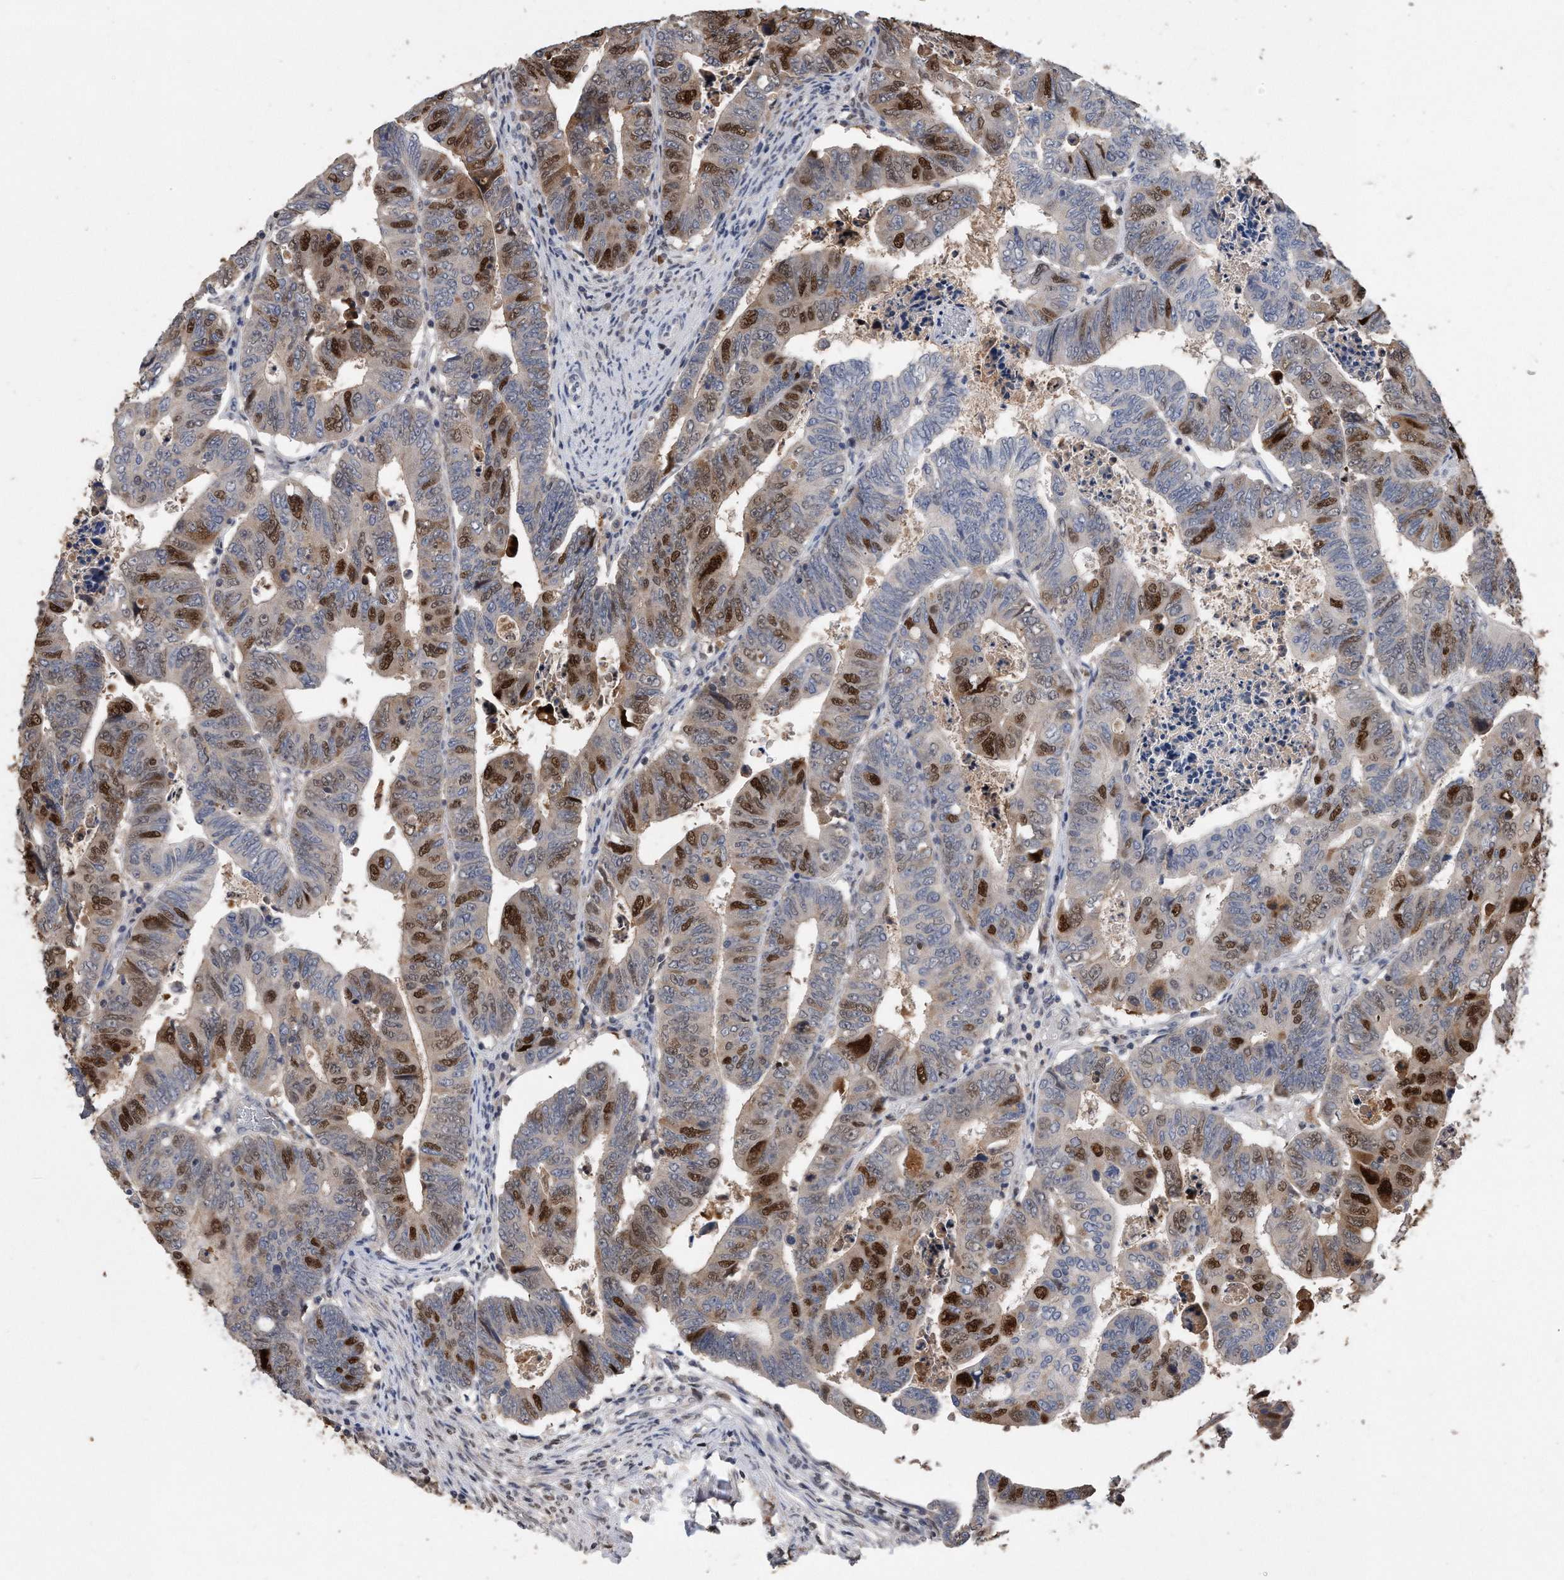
{"staining": {"intensity": "strong", "quantity": "25%-75%", "location": "nuclear"}, "tissue": "colorectal cancer", "cell_type": "Tumor cells", "image_type": "cancer", "snomed": [{"axis": "morphology", "description": "Normal tissue, NOS"}, {"axis": "morphology", "description": "Adenocarcinoma, NOS"}, {"axis": "topography", "description": "Rectum"}], "caption": "This histopathology image exhibits immunohistochemistry staining of human colorectal cancer (adenocarcinoma), with high strong nuclear staining in about 25%-75% of tumor cells.", "gene": "PCNA", "patient": {"sex": "female", "age": 65}}